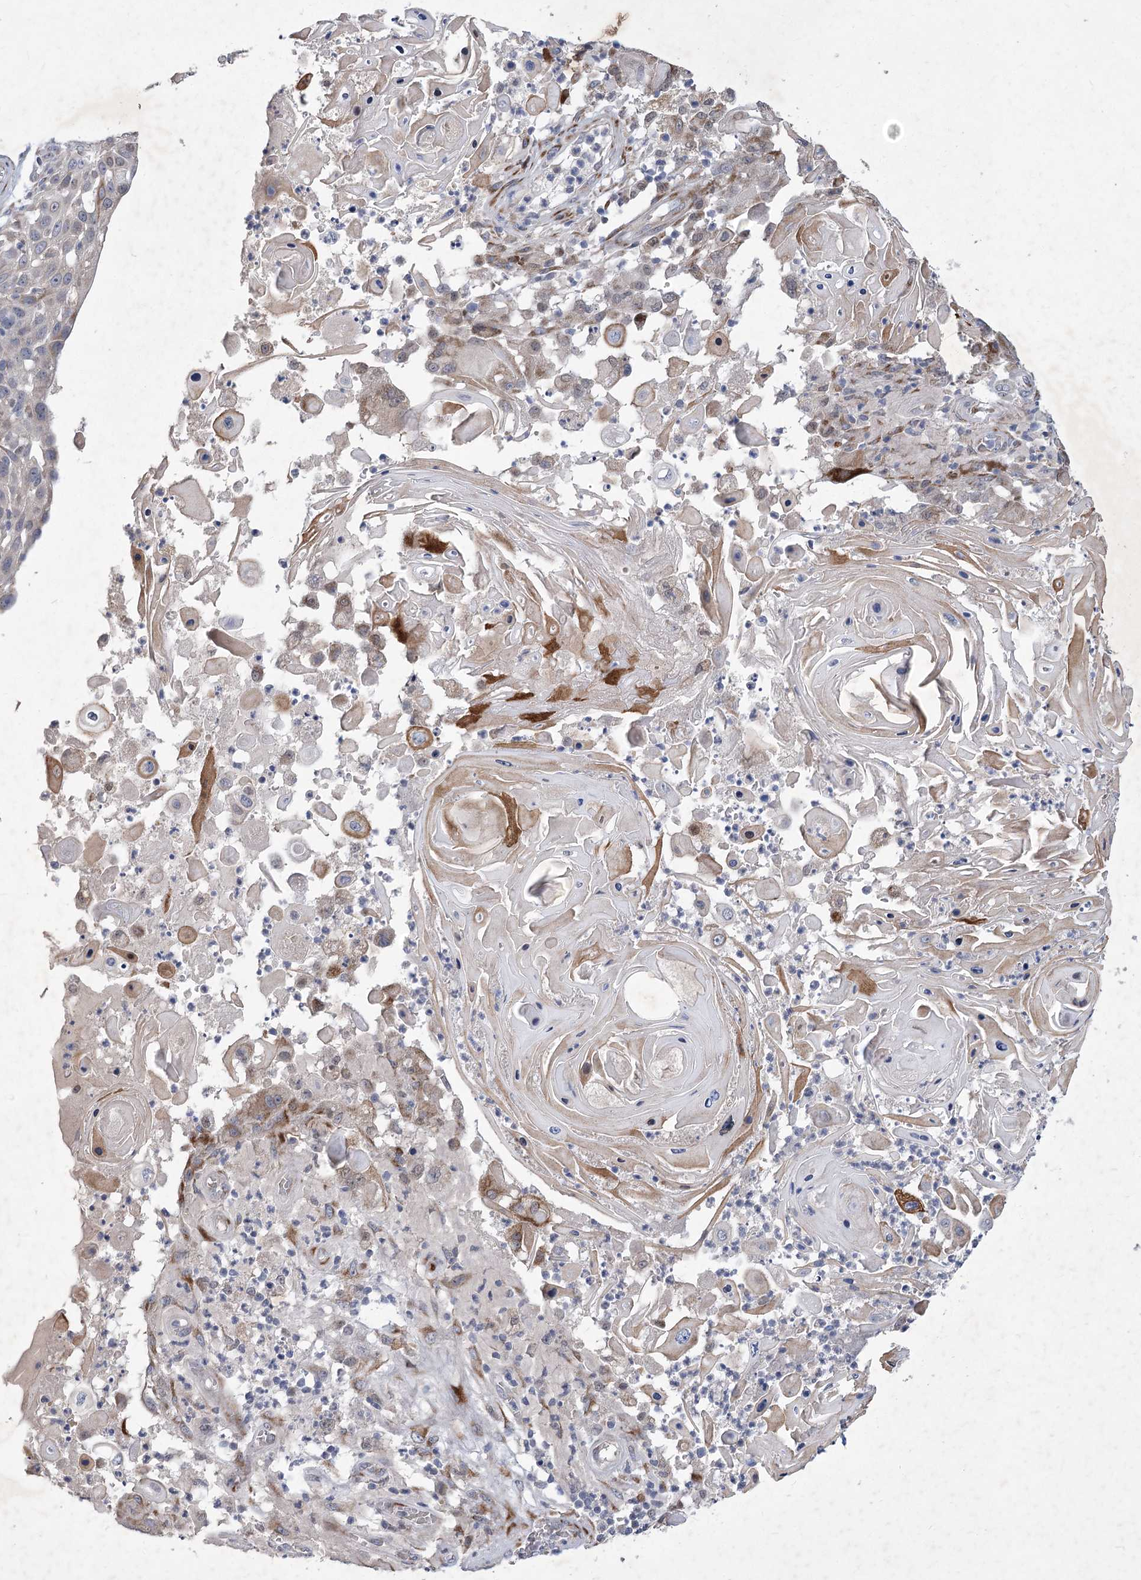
{"staining": {"intensity": "moderate", "quantity": "25%-75%", "location": "cytoplasmic/membranous"}, "tissue": "skin cancer", "cell_type": "Tumor cells", "image_type": "cancer", "snomed": [{"axis": "morphology", "description": "Squamous cell carcinoma, NOS"}, {"axis": "topography", "description": "Skin"}], "caption": "A photomicrograph of skin cancer stained for a protein reveals moderate cytoplasmic/membranous brown staining in tumor cells. (DAB (3,3'-diaminobenzidine) = brown stain, brightfield microscopy at high magnification).", "gene": "GCNT4", "patient": {"sex": "female", "age": 44}}